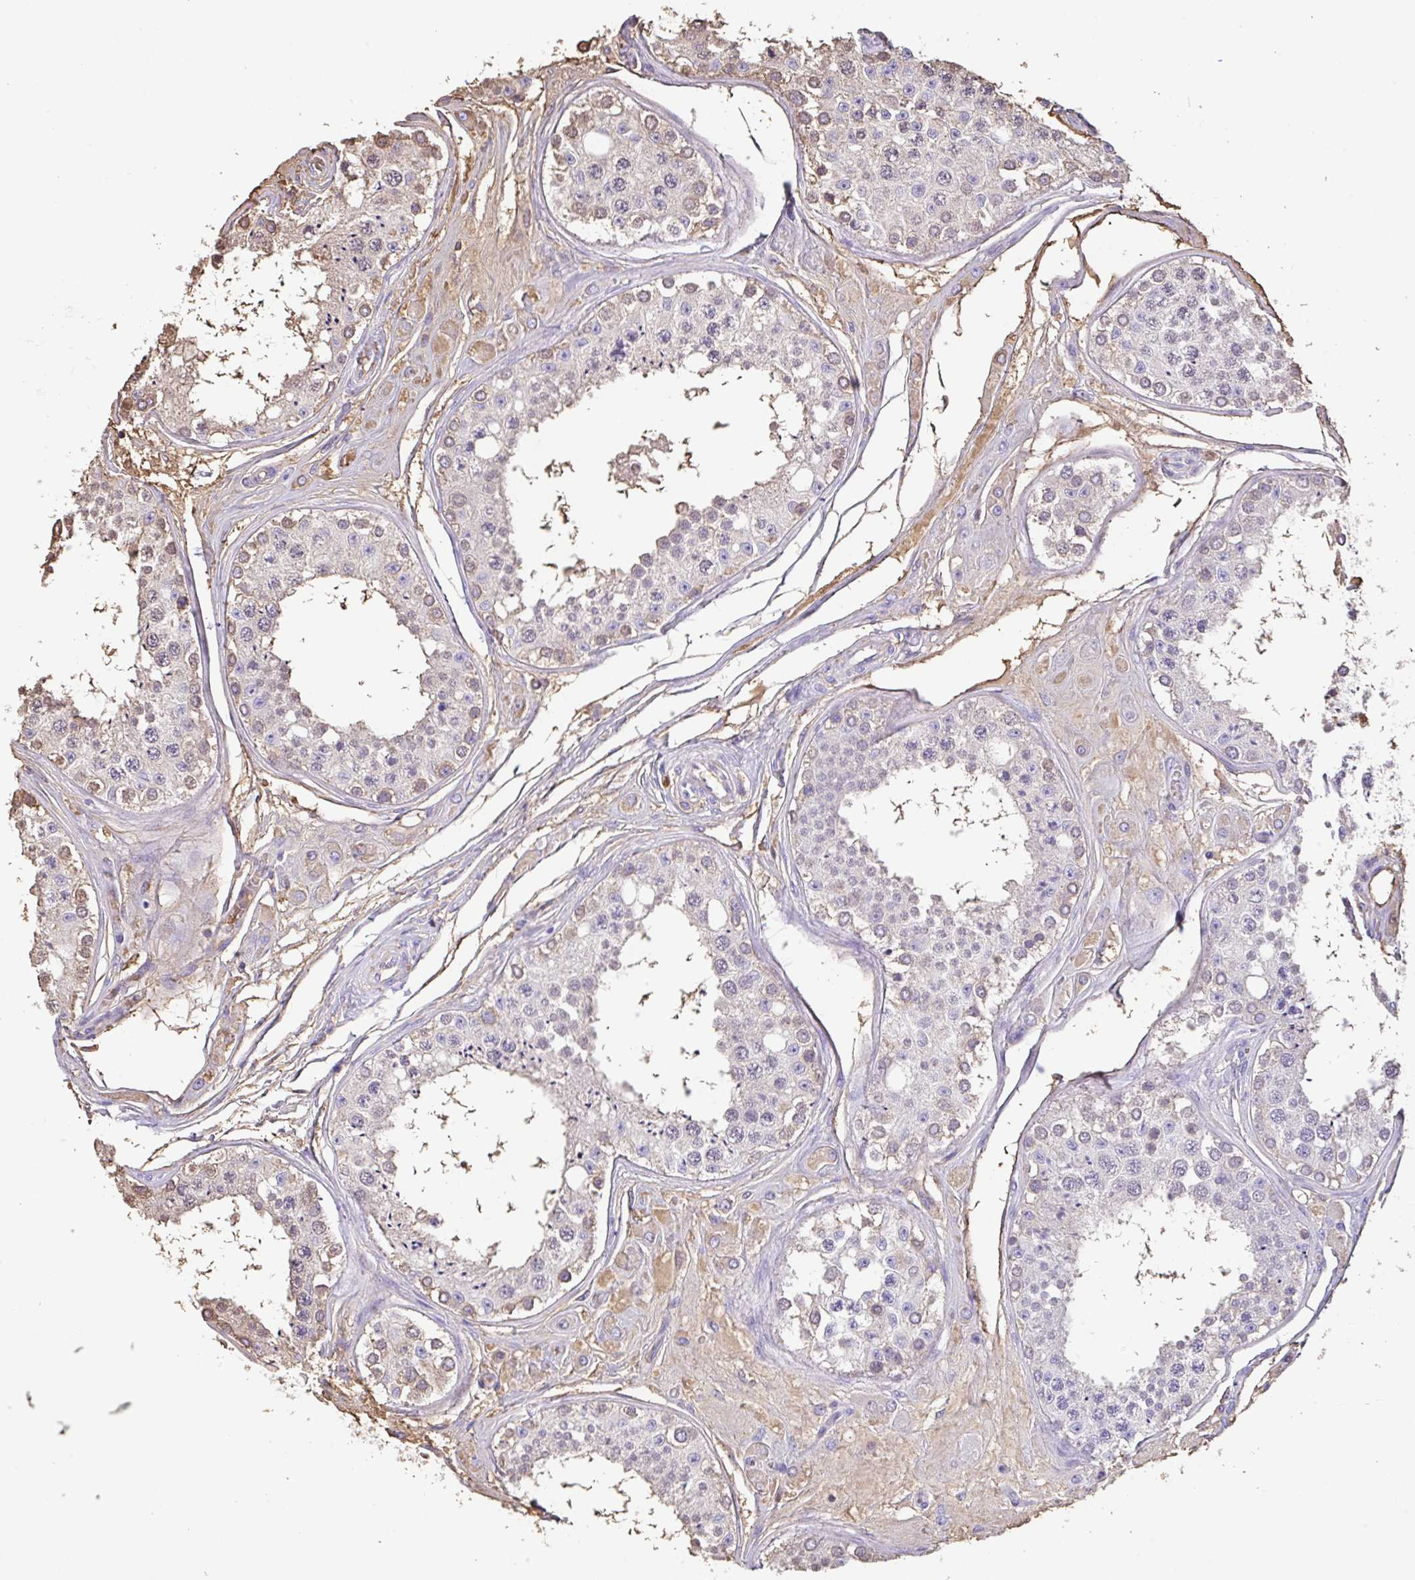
{"staining": {"intensity": "weak", "quantity": "<25%", "location": "cytoplasmic/membranous"}, "tissue": "testis", "cell_type": "Cells in seminiferous ducts", "image_type": "normal", "snomed": [{"axis": "morphology", "description": "Normal tissue, NOS"}, {"axis": "topography", "description": "Testis"}], "caption": "Immunohistochemistry of benign testis reveals no positivity in cells in seminiferous ducts.", "gene": "HOXC12", "patient": {"sex": "male", "age": 25}}